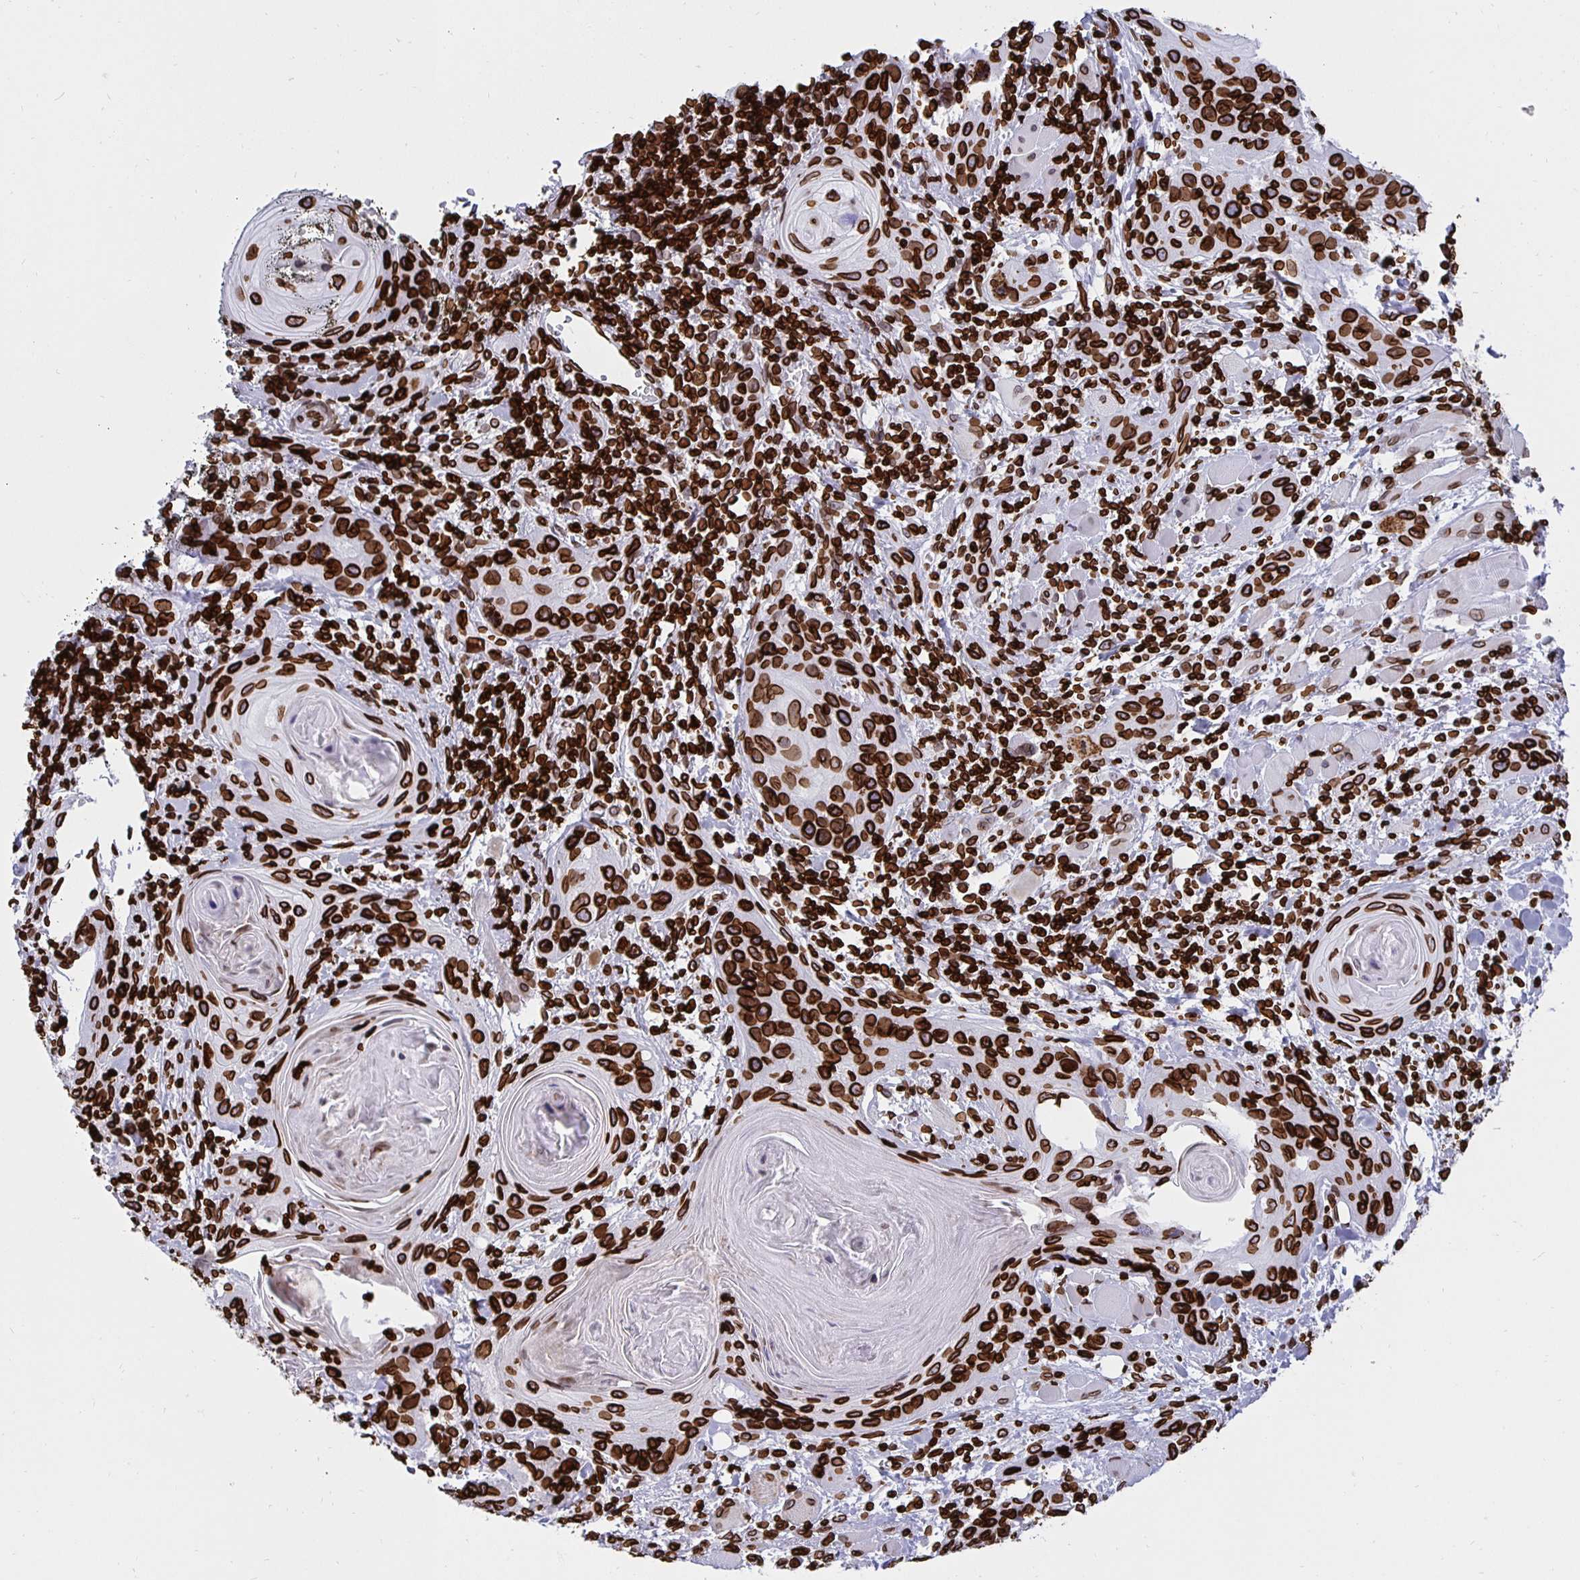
{"staining": {"intensity": "strong", "quantity": ">75%", "location": "cytoplasmic/membranous,nuclear"}, "tissue": "head and neck cancer", "cell_type": "Tumor cells", "image_type": "cancer", "snomed": [{"axis": "morphology", "description": "Squamous cell carcinoma, NOS"}, {"axis": "topography", "description": "Oral tissue"}, {"axis": "topography", "description": "Head-Neck"}], "caption": "The immunohistochemical stain labels strong cytoplasmic/membranous and nuclear positivity in tumor cells of head and neck cancer (squamous cell carcinoma) tissue.", "gene": "LMNB1", "patient": {"sex": "male", "age": 58}}